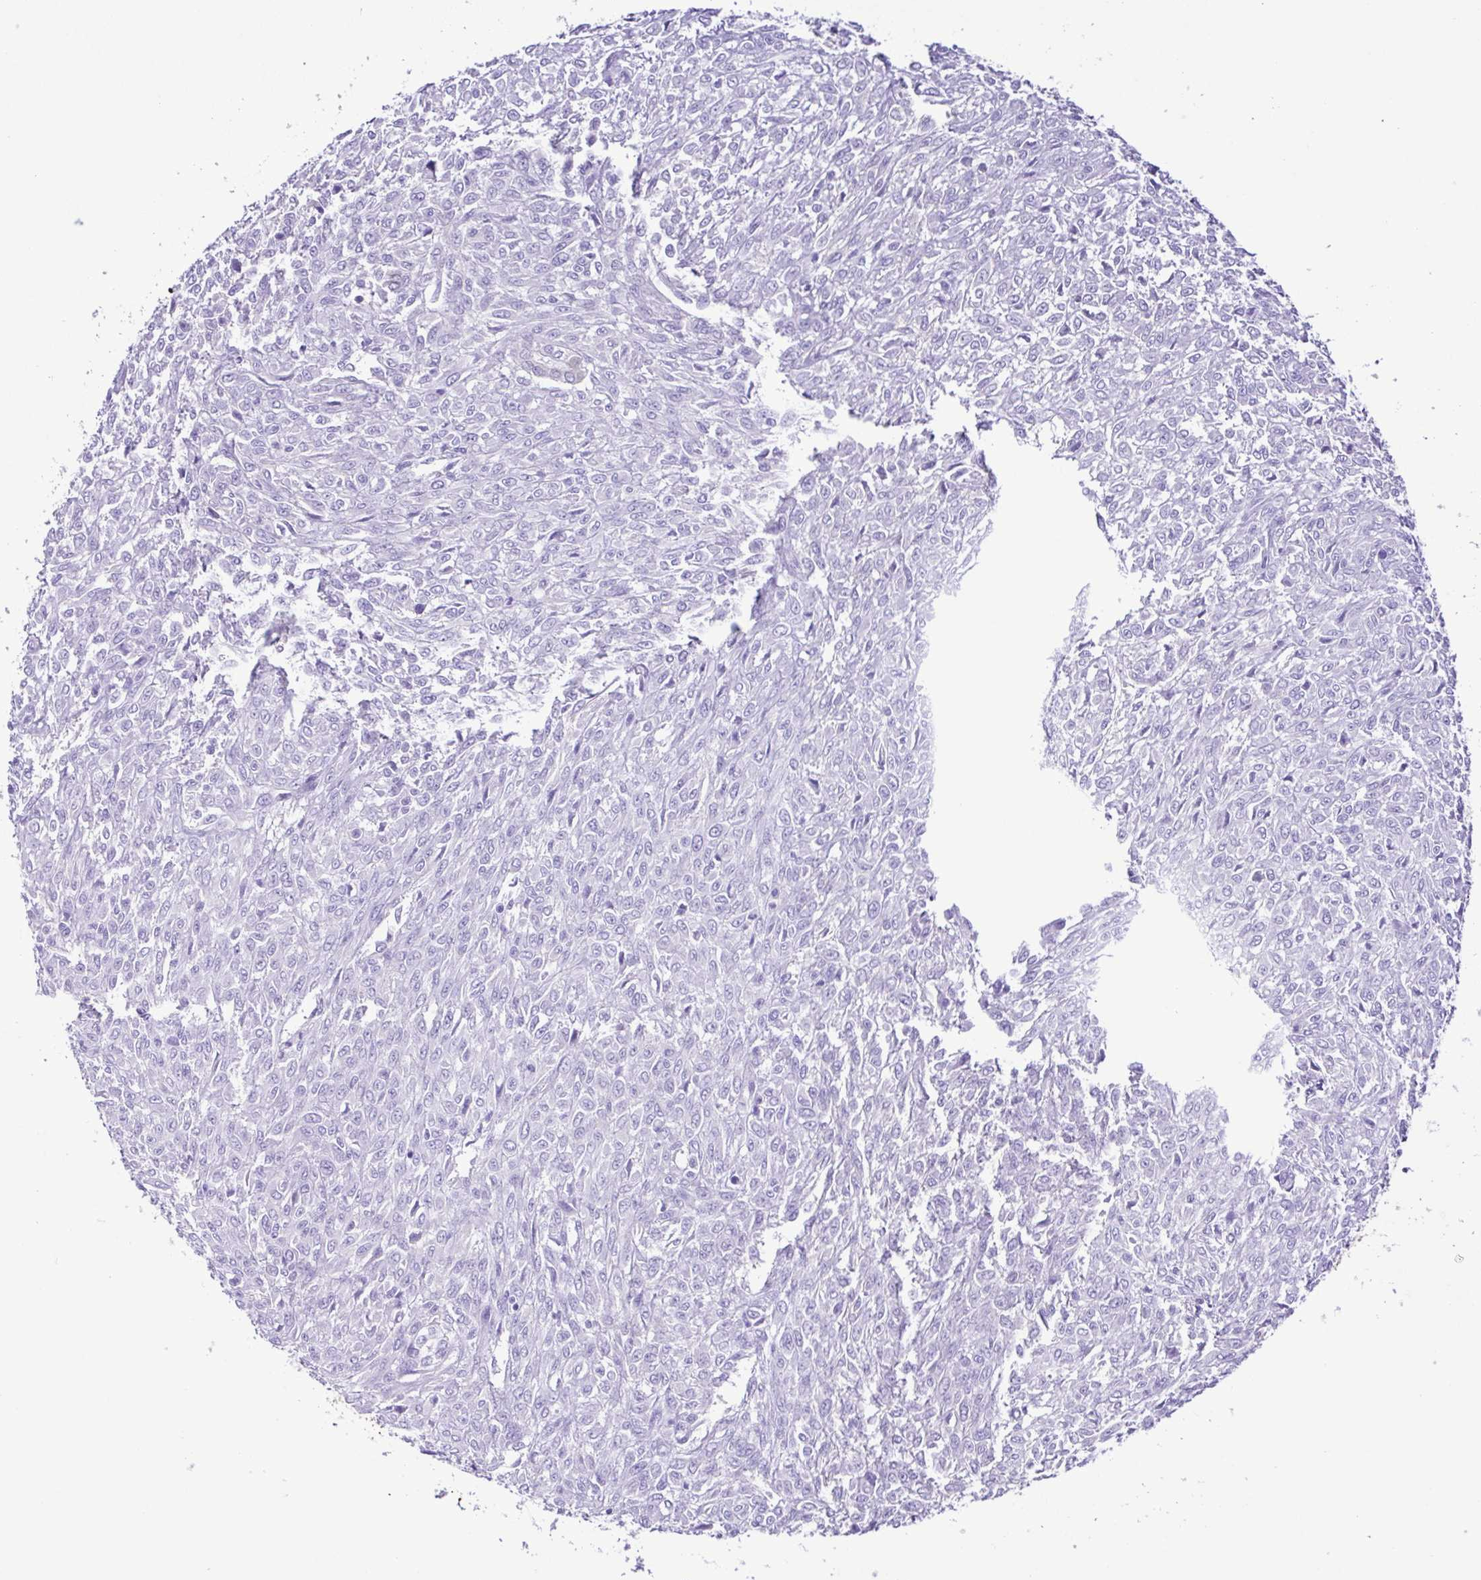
{"staining": {"intensity": "negative", "quantity": "none", "location": "none"}, "tissue": "renal cancer", "cell_type": "Tumor cells", "image_type": "cancer", "snomed": [{"axis": "morphology", "description": "Adenocarcinoma, NOS"}, {"axis": "topography", "description": "Kidney"}], "caption": "Tumor cells show no significant protein staining in adenocarcinoma (renal).", "gene": "CYP17A1", "patient": {"sex": "male", "age": 58}}